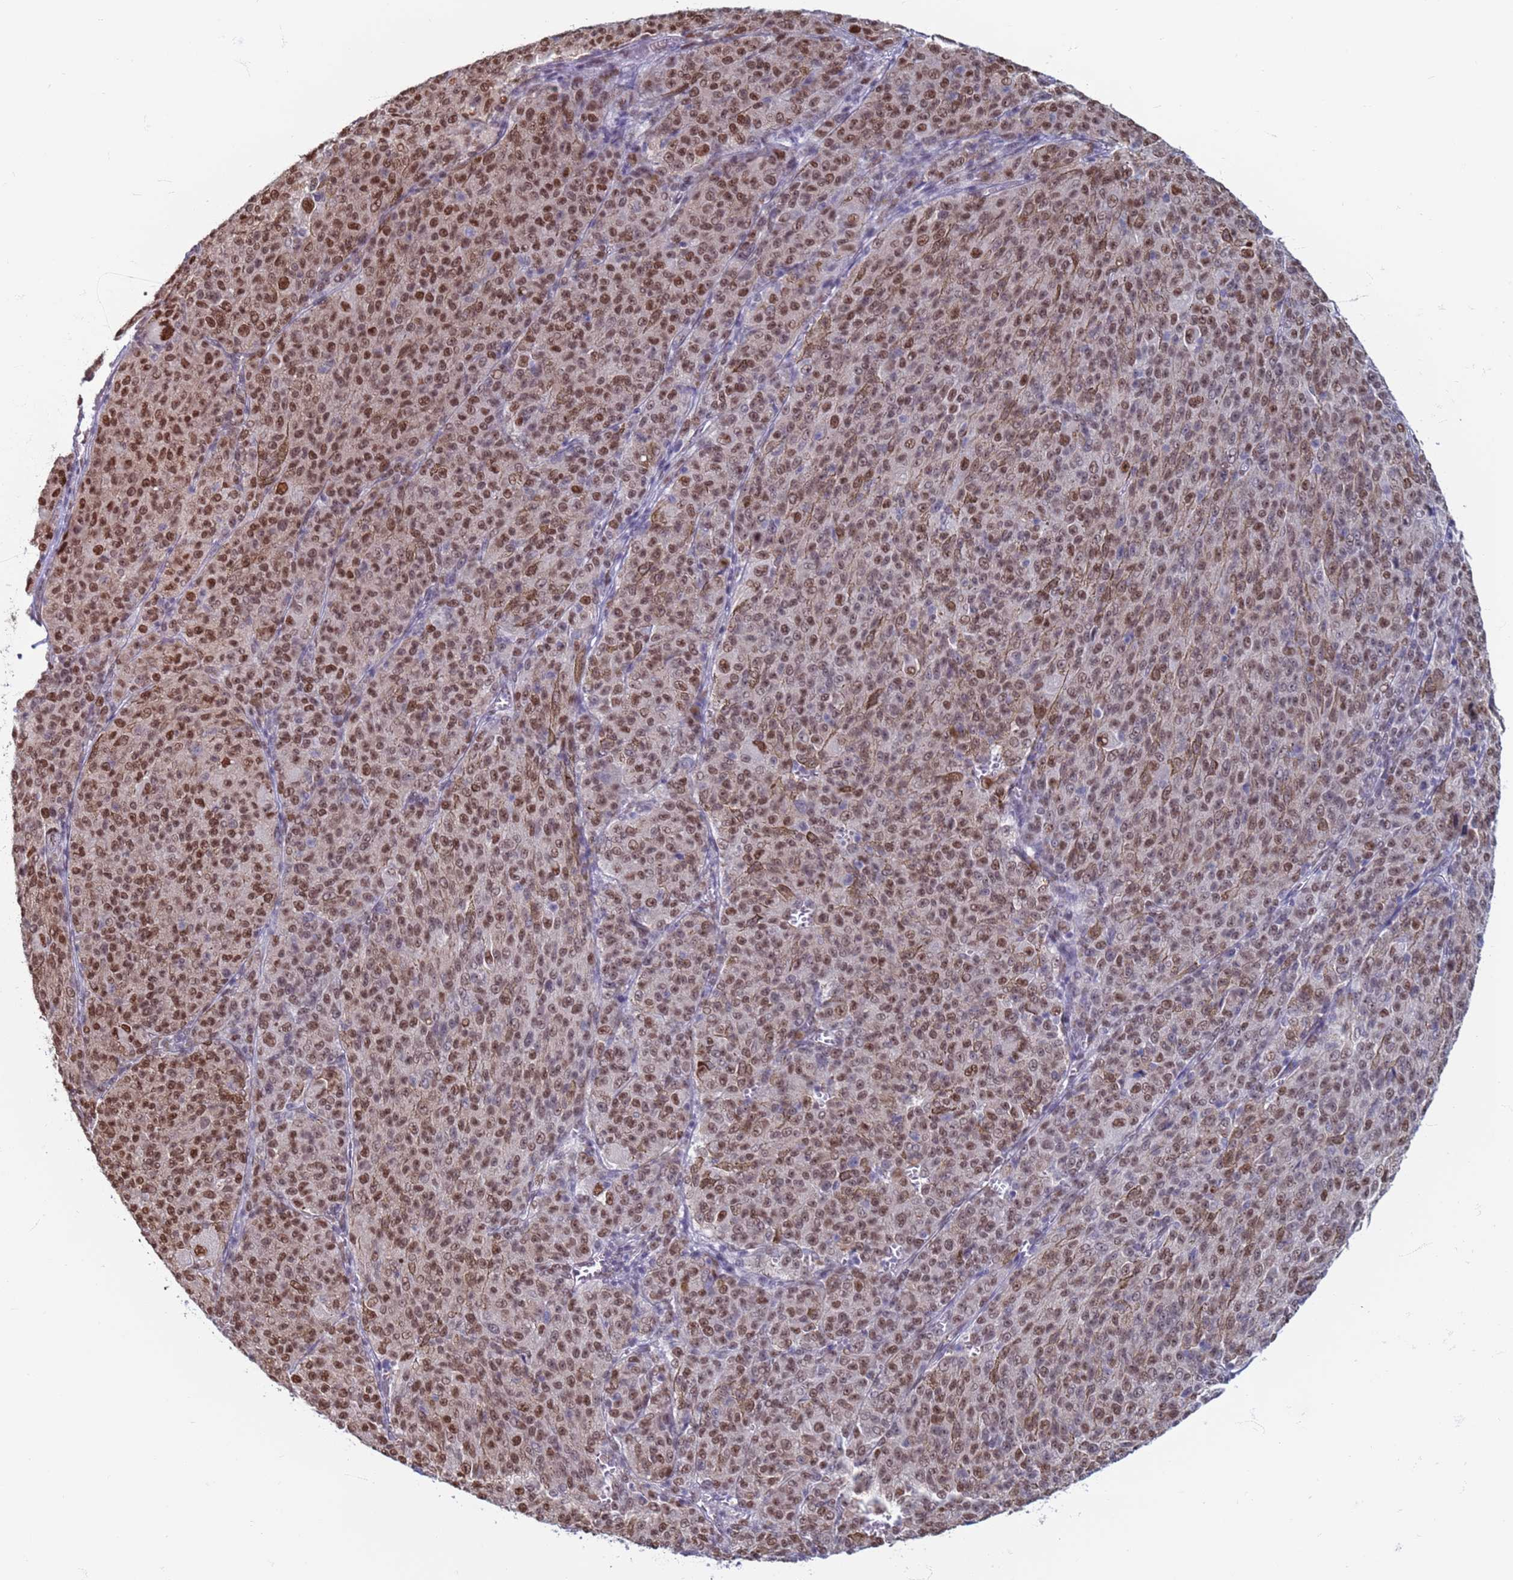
{"staining": {"intensity": "strong", "quantity": ">75%", "location": "nuclear"}, "tissue": "melanoma", "cell_type": "Tumor cells", "image_type": "cancer", "snomed": [{"axis": "morphology", "description": "Malignant melanoma, NOS"}, {"axis": "topography", "description": "Skin"}], "caption": "Strong nuclear protein staining is appreciated in about >75% of tumor cells in malignant melanoma.", "gene": "SAE1", "patient": {"sex": "female", "age": 52}}